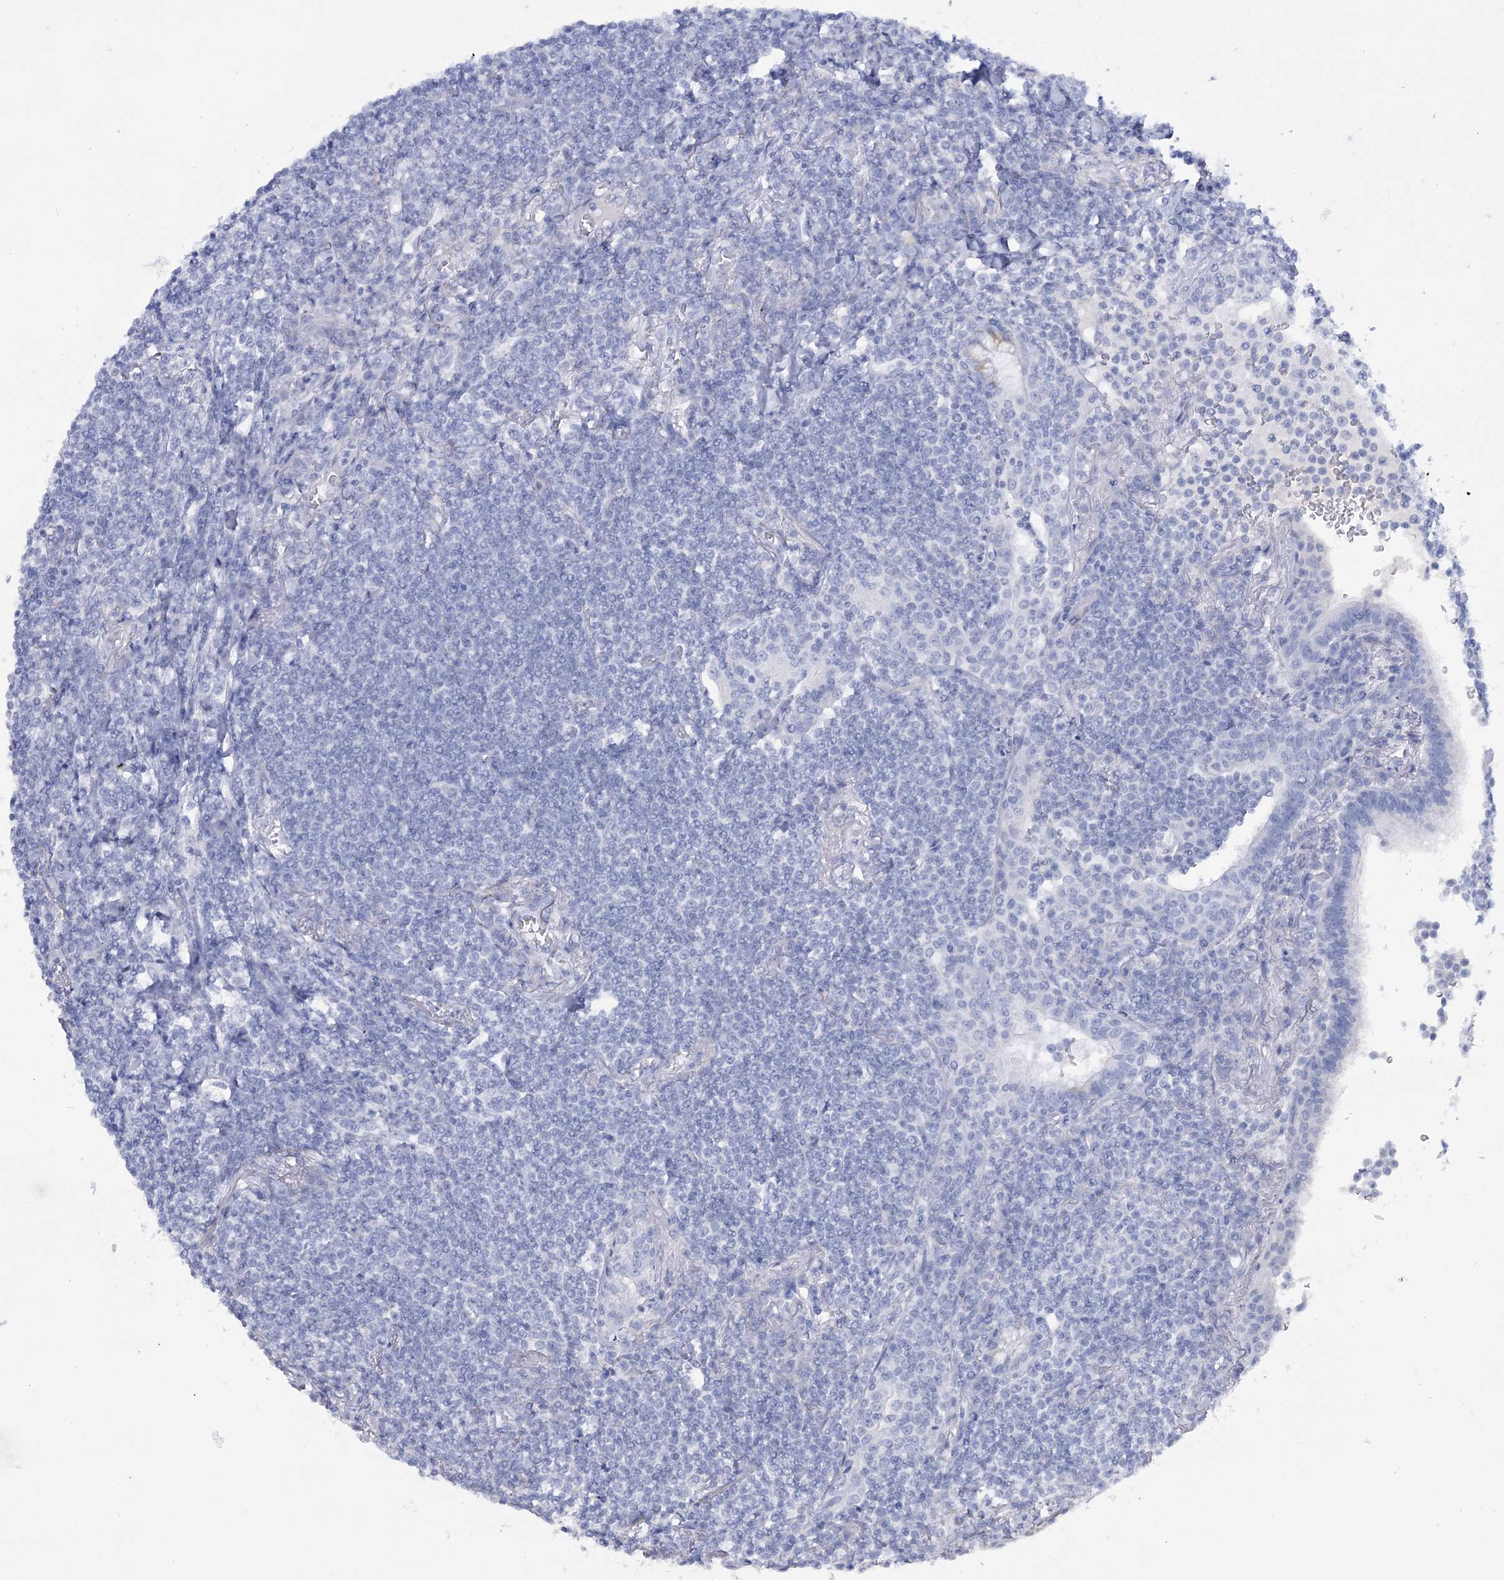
{"staining": {"intensity": "negative", "quantity": "none", "location": "none"}, "tissue": "lymphoma", "cell_type": "Tumor cells", "image_type": "cancer", "snomed": [{"axis": "morphology", "description": "Malignant lymphoma, non-Hodgkin's type, Low grade"}, {"axis": "topography", "description": "Lung"}], "caption": "The immunohistochemistry image has no significant staining in tumor cells of lymphoma tissue. The staining was performed using DAB (3,3'-diaminobenzidine) to visualize the protein expression in brown, while the nuclei were stained in blue with hematoxylin (Magnification: 20x).", "gene": "RNF186", "patient": {"sex": "female", "age": 71}}